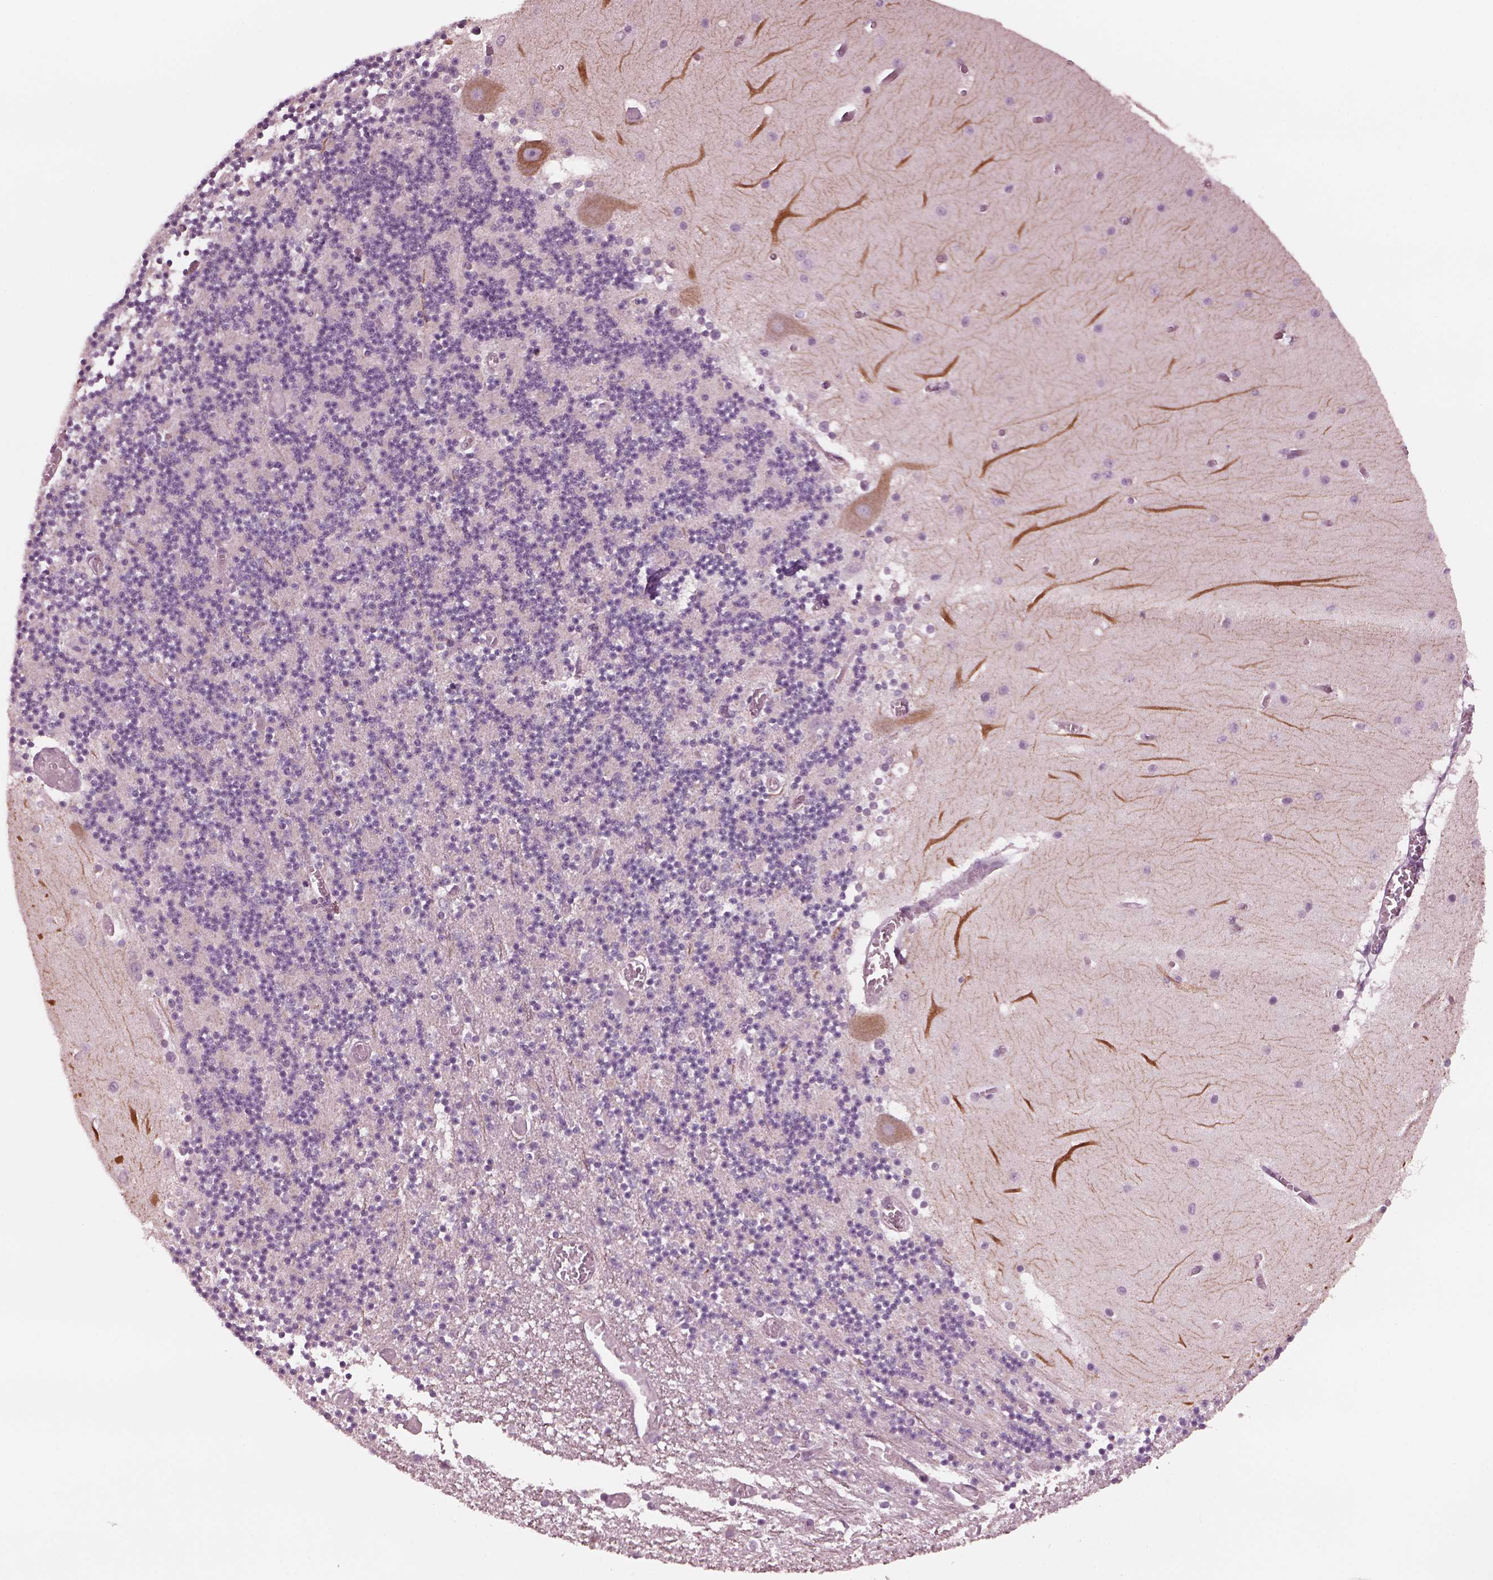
{"staining": {"intensity": "weak", "quantity": "<25%", "location": "cytoplasmic/membranous"}, "tissue": "cerebellum", "cell_type": "Cells in granular layer", "image_type": "normal", "snomed": [{"axis": "morphology", "description": "Normal tissue, NOS"}, {"axis": "topography", "description": "Cerebellum"}], "caption": "Cerebellum was stained to show a protein in brown. There is no significant expression in cells in granular layer. (Brightfield microscopy of DAB IHC at high magnification).", "gene": "CELSR3", "patient": {"sex": "female", "age": 28}}